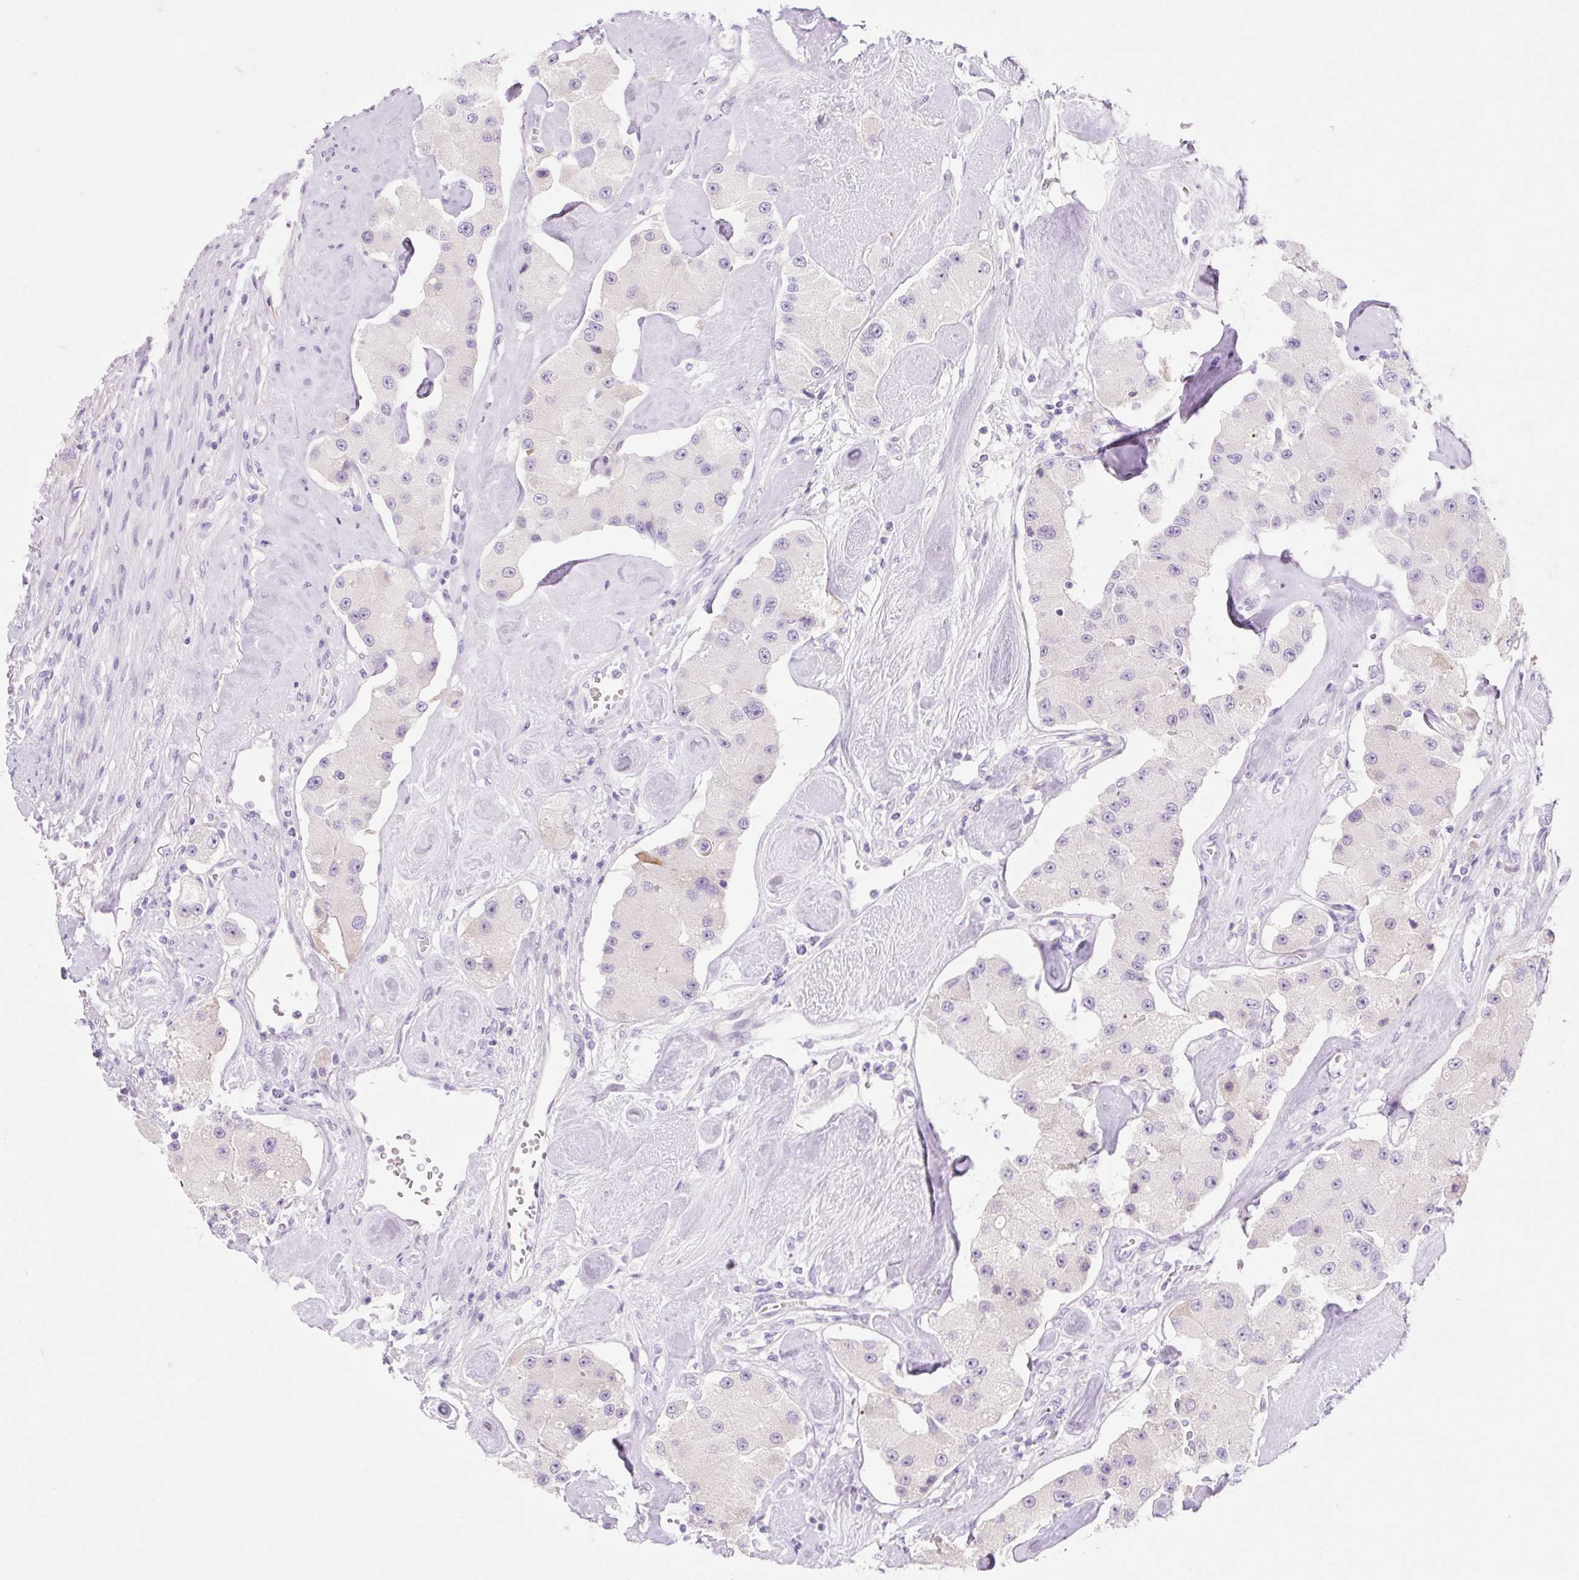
{"staining": {"intensity": "negative", "quantity": "none", "location": "none"}, "tissue": "carcinoid", "cell_type": "Tumor cells", "image_type": "cancer", "snomed": [{"axis": "morphology", "description": "Carcinoid, malignant, NOS"}, {"axis": "topography", "description": "Pancreas"}], "caption": "IHC image of carcinoid stained for a protein (brown), which displays no staining in tumor cells.", "gene": "ZNF121", "patient": {"sex": "male", "age": 41}}